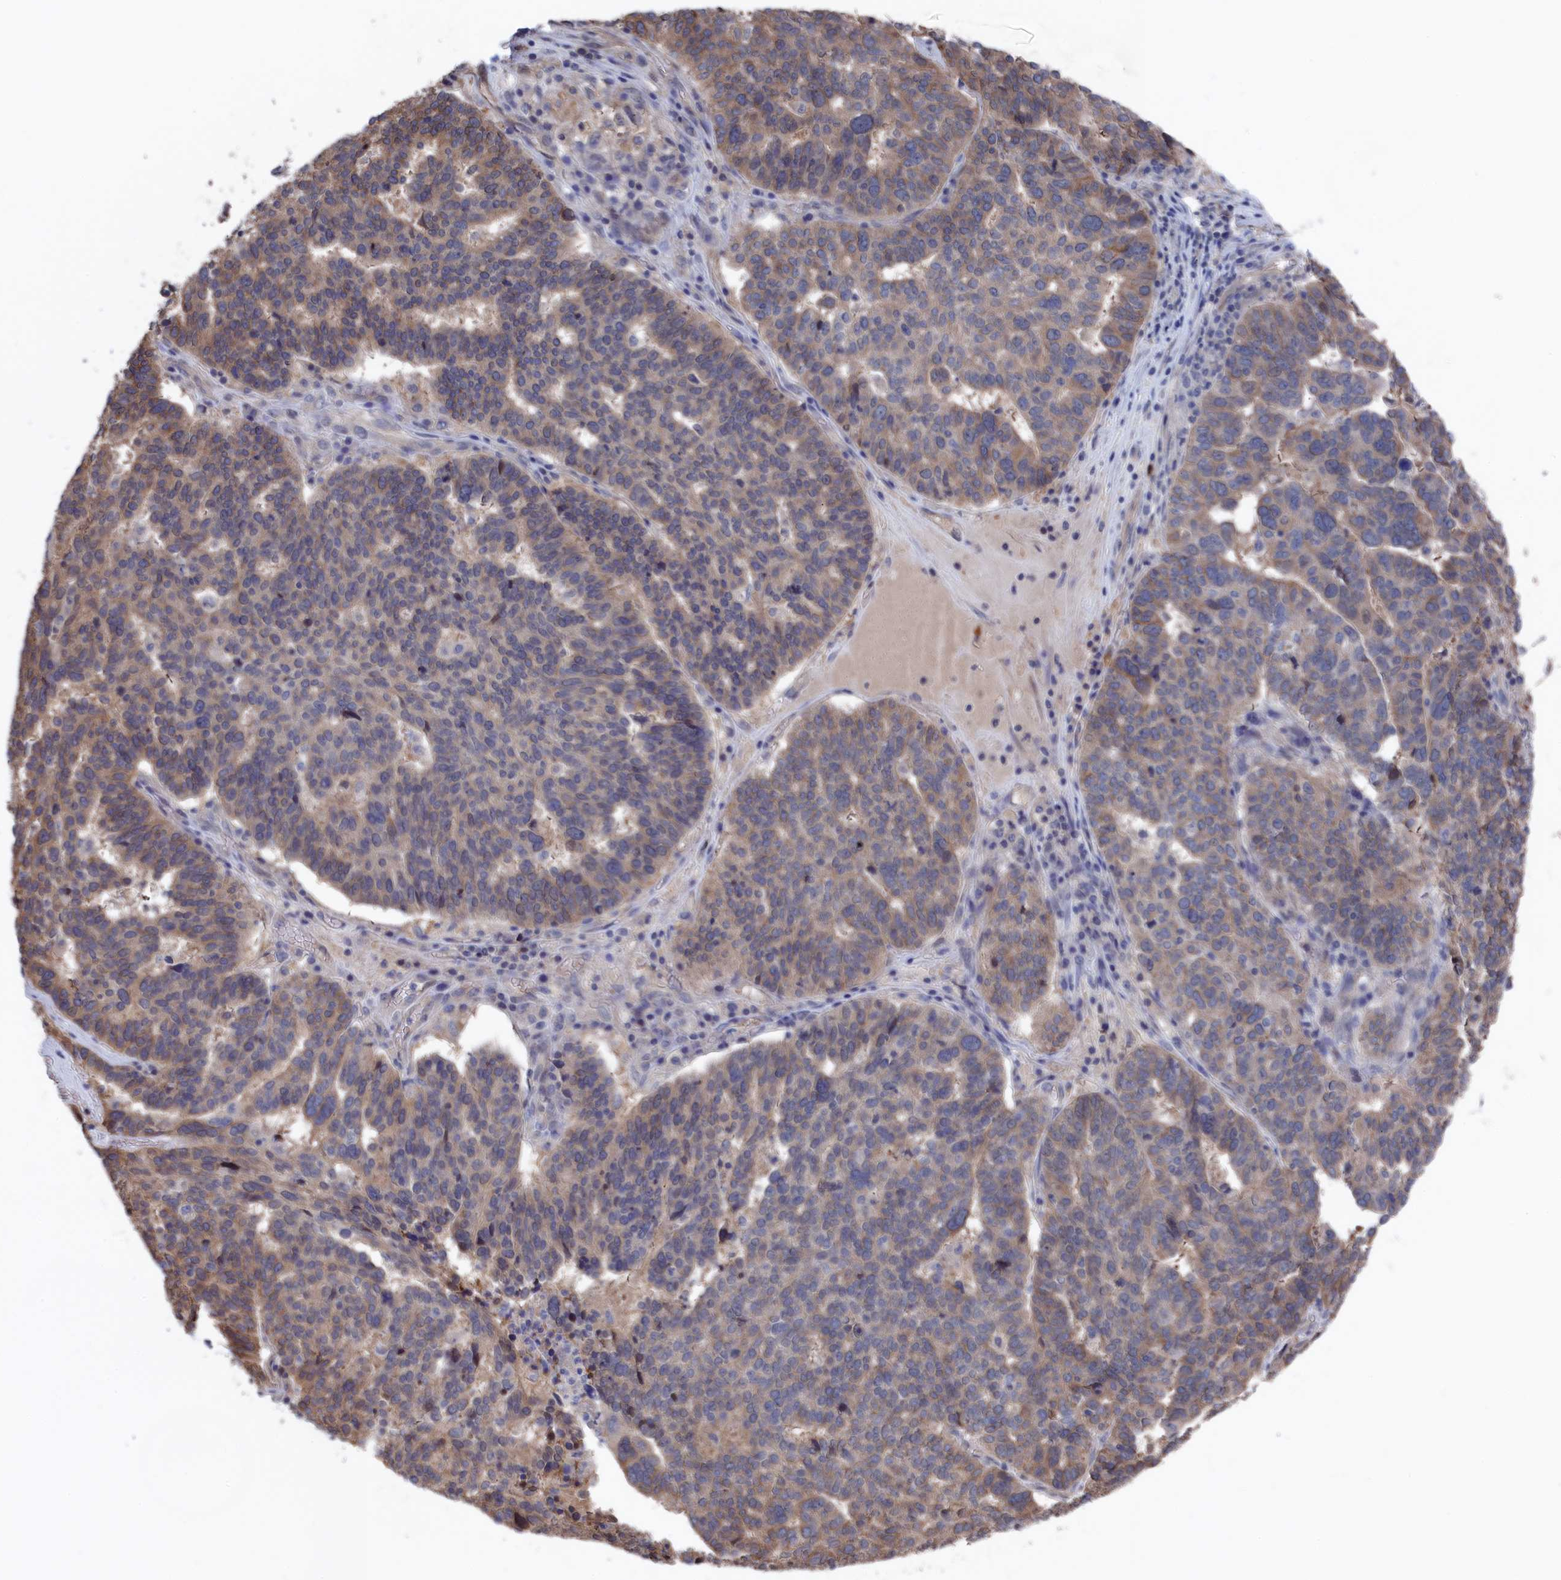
{"staining": {"intensity": "weak", "quantity": "25%-75%", "location": "cytoplasmic/membranous"}, "tissue": "ovarian cancer", "cell_type": "Tumor cells", "image_type": "cancer", "snomed": [{"axis": "morphology", "description": "Cystadenocarcinoma, serous, NOS"}, {"axis": "topography", "description": "Ovary"}], "caption": "IHC (DAB) staining of ovarian cancer (serous cystadenocarcinoma) exhibits weak cytoplasmic/membranous protein positivity in about 25%-75% of tumor cells.", "gene": "NUTF2", "patient": {"sex": "female", "age": 59}}